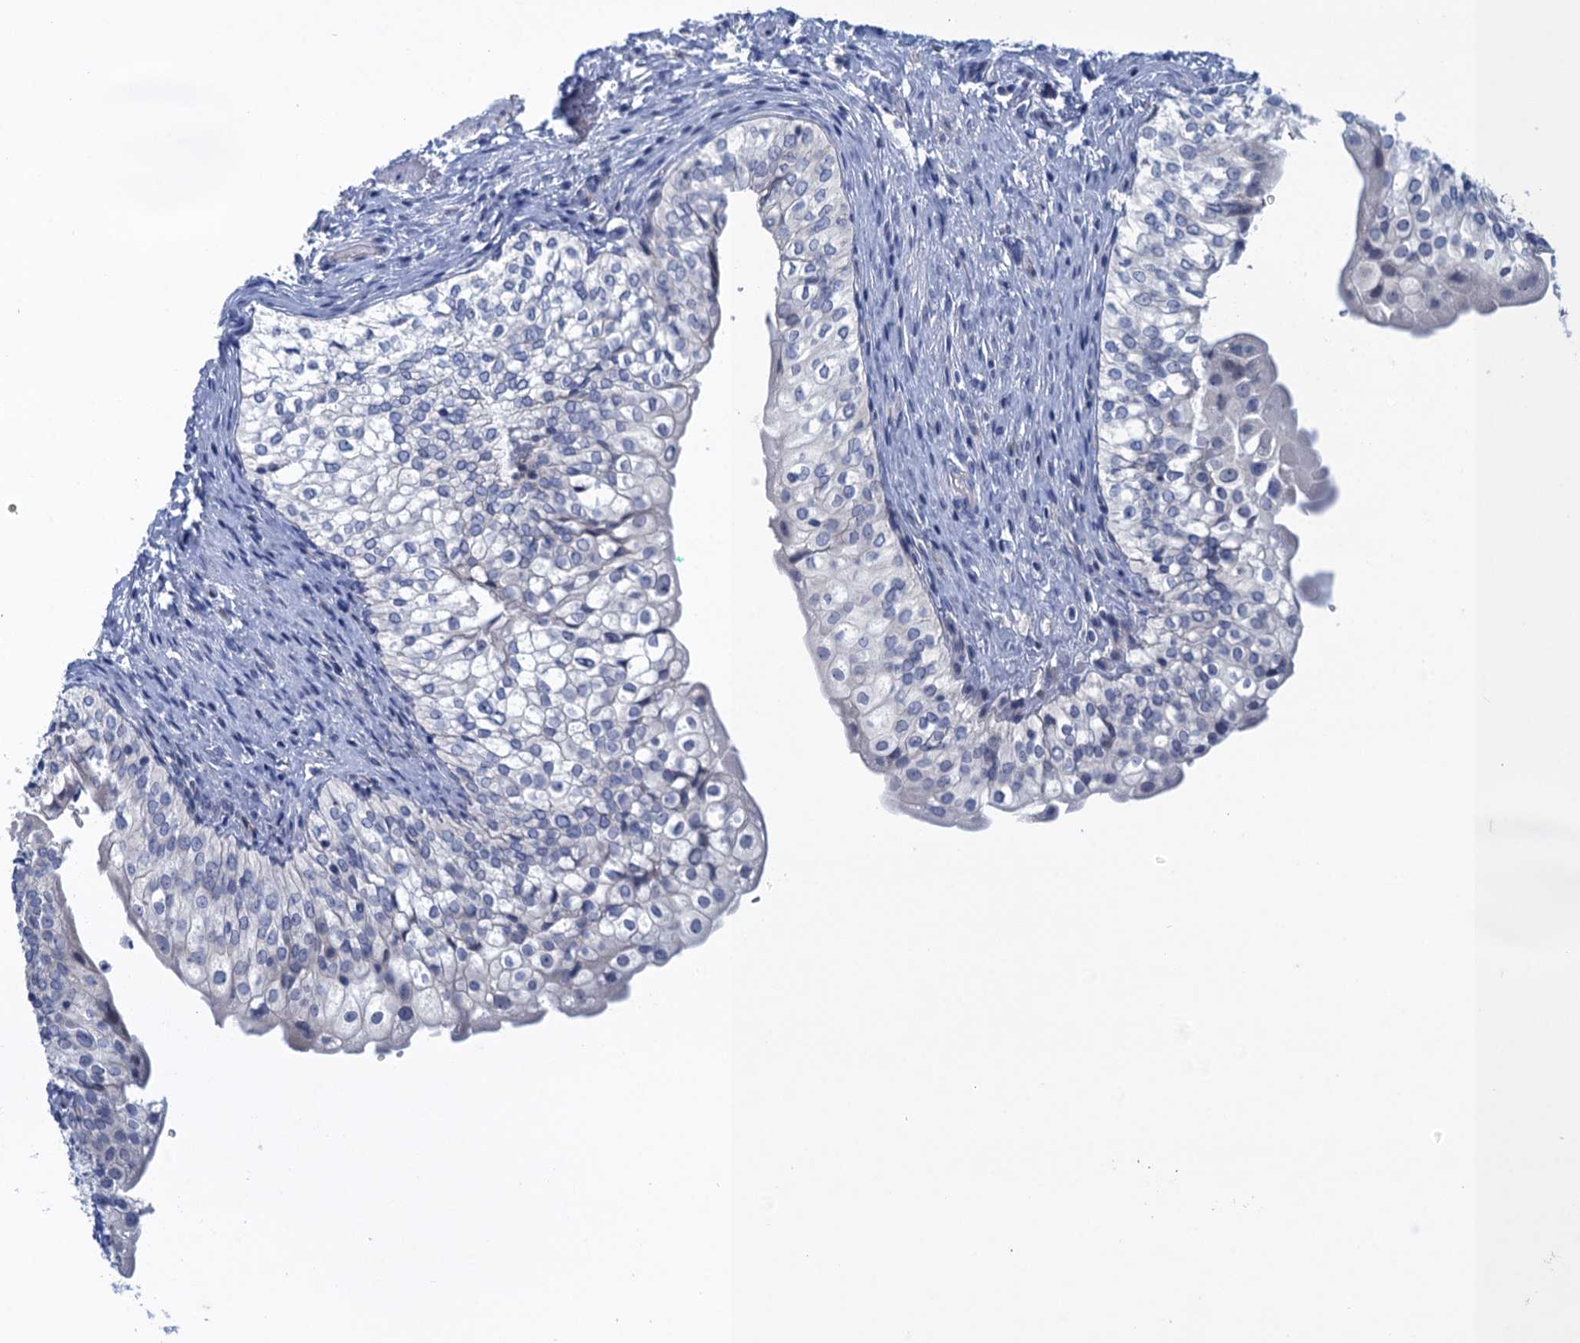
{"staining": {"intensity": "negative", "quantity": "none", "location": "none"}, "tissue": "urinary bladder", "cell_type": "Urothelial cells", "image_type": "normal", "snomed": [{"axis": "morphology", "description": "Normal tissue, NOS"}, {"axis": "topography", "description": "Urinary bladder"}], "caption": "IHC image of benign urinary bladder: human urinary bladder stained with DAB (3,3'-diaminobenzidine) reveals no significant protein staining in urothelial cells. The staining was performed using DAB (3,3'-diaminobenzidine) to visualize the protein expression in brown, while the nuclei were stained in blue with hematoxylin (Magnification: 20x).", "gene": "SCEL", "patient": {"sex": "male", "age": 55}}